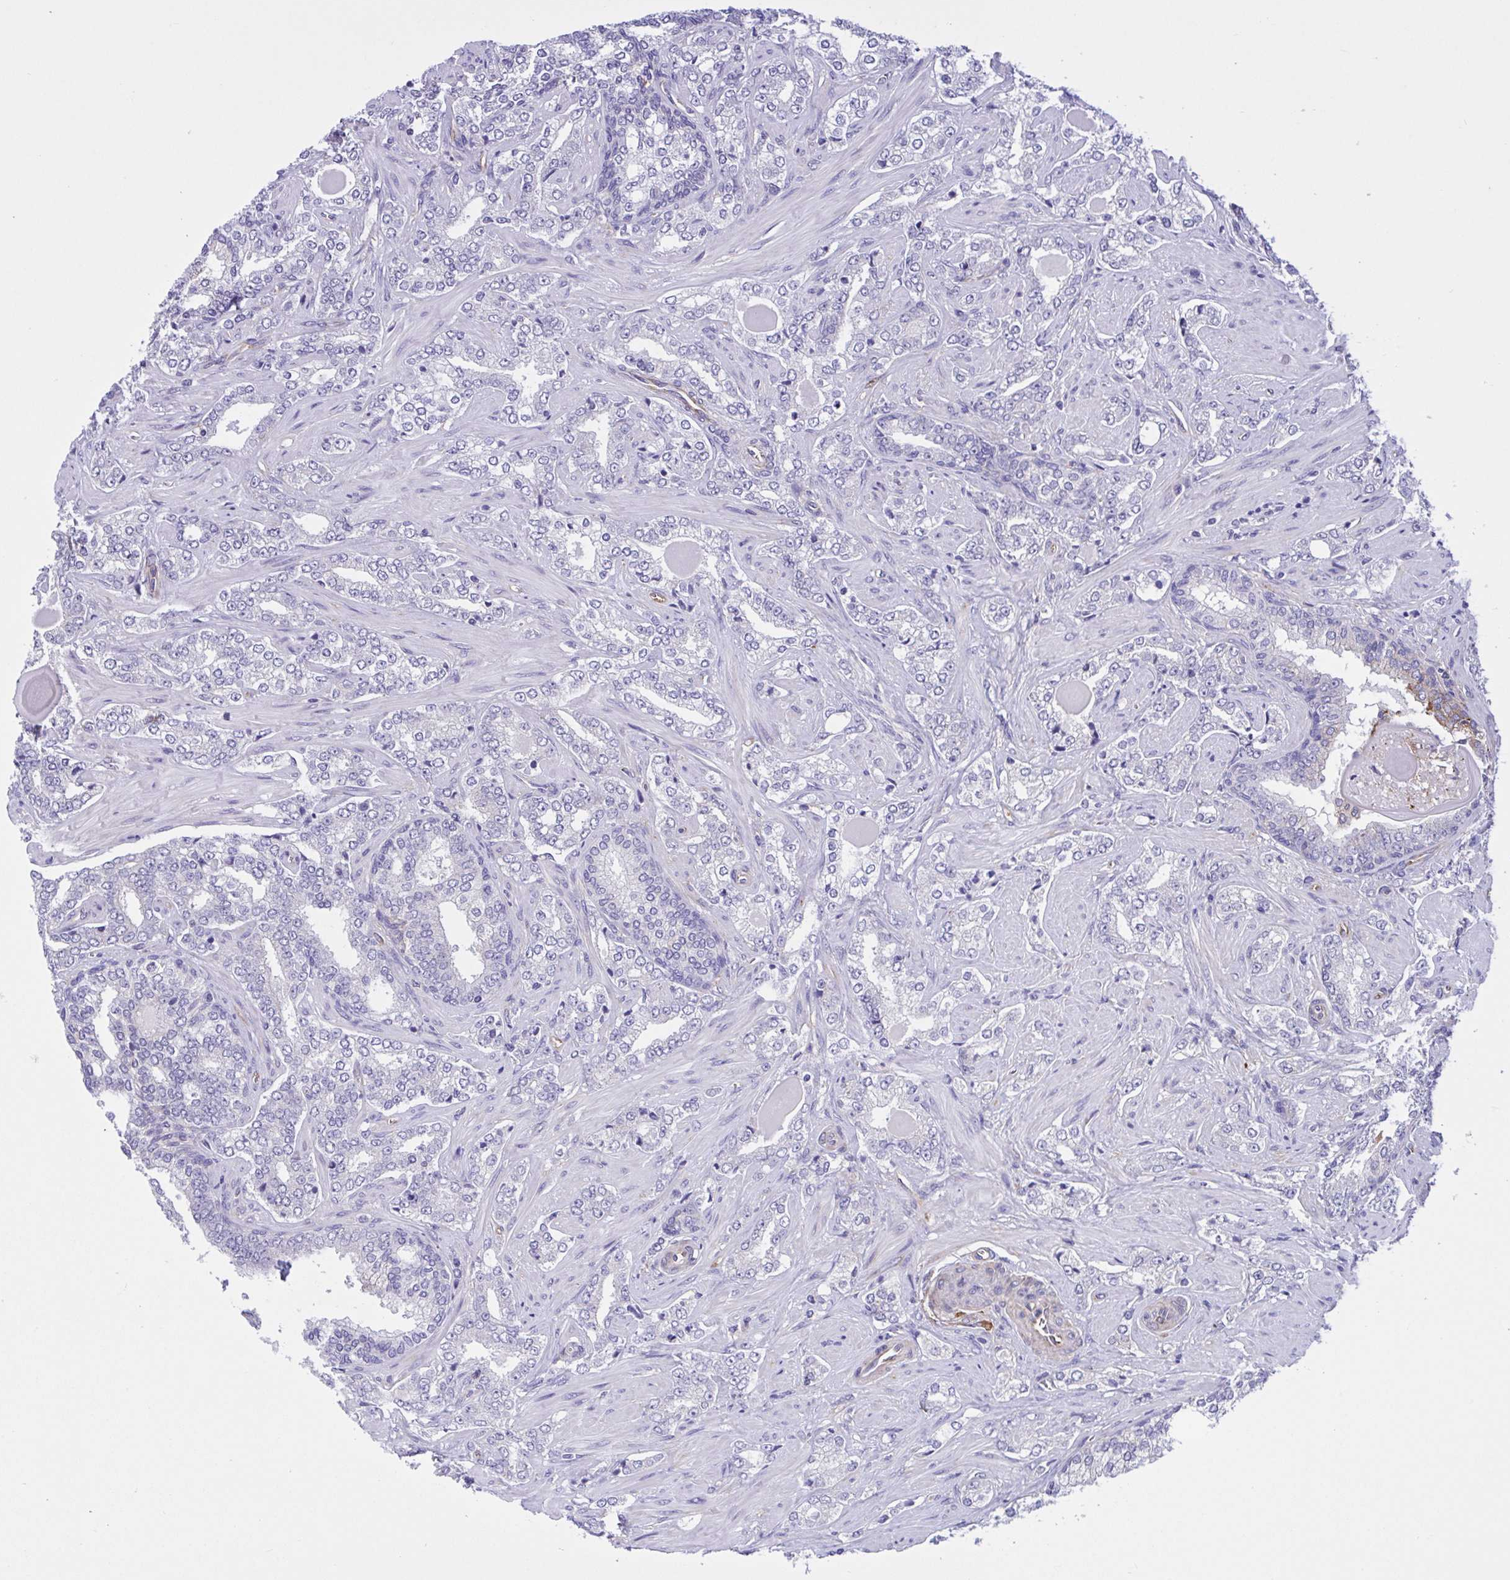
{"staining": {"intensity": "negative", "quantity": "none", "location": "none"}, "tissue": "prostate cancer", "cell_type": "Tumor cells", "image_type": "cancer", "snomed": [{"axis": "morphology", "description": "Adenocarcinoma, High grade"}, {"axis": "topography", "description": "Prostate"}], "caption": "A histopathology image of human prostate cancer (adenocarcinoma (high-grade)) is negative for staining in tumor cells.", "gene": "OR51M1", "patient": {"sex": "male", "age": 60}}